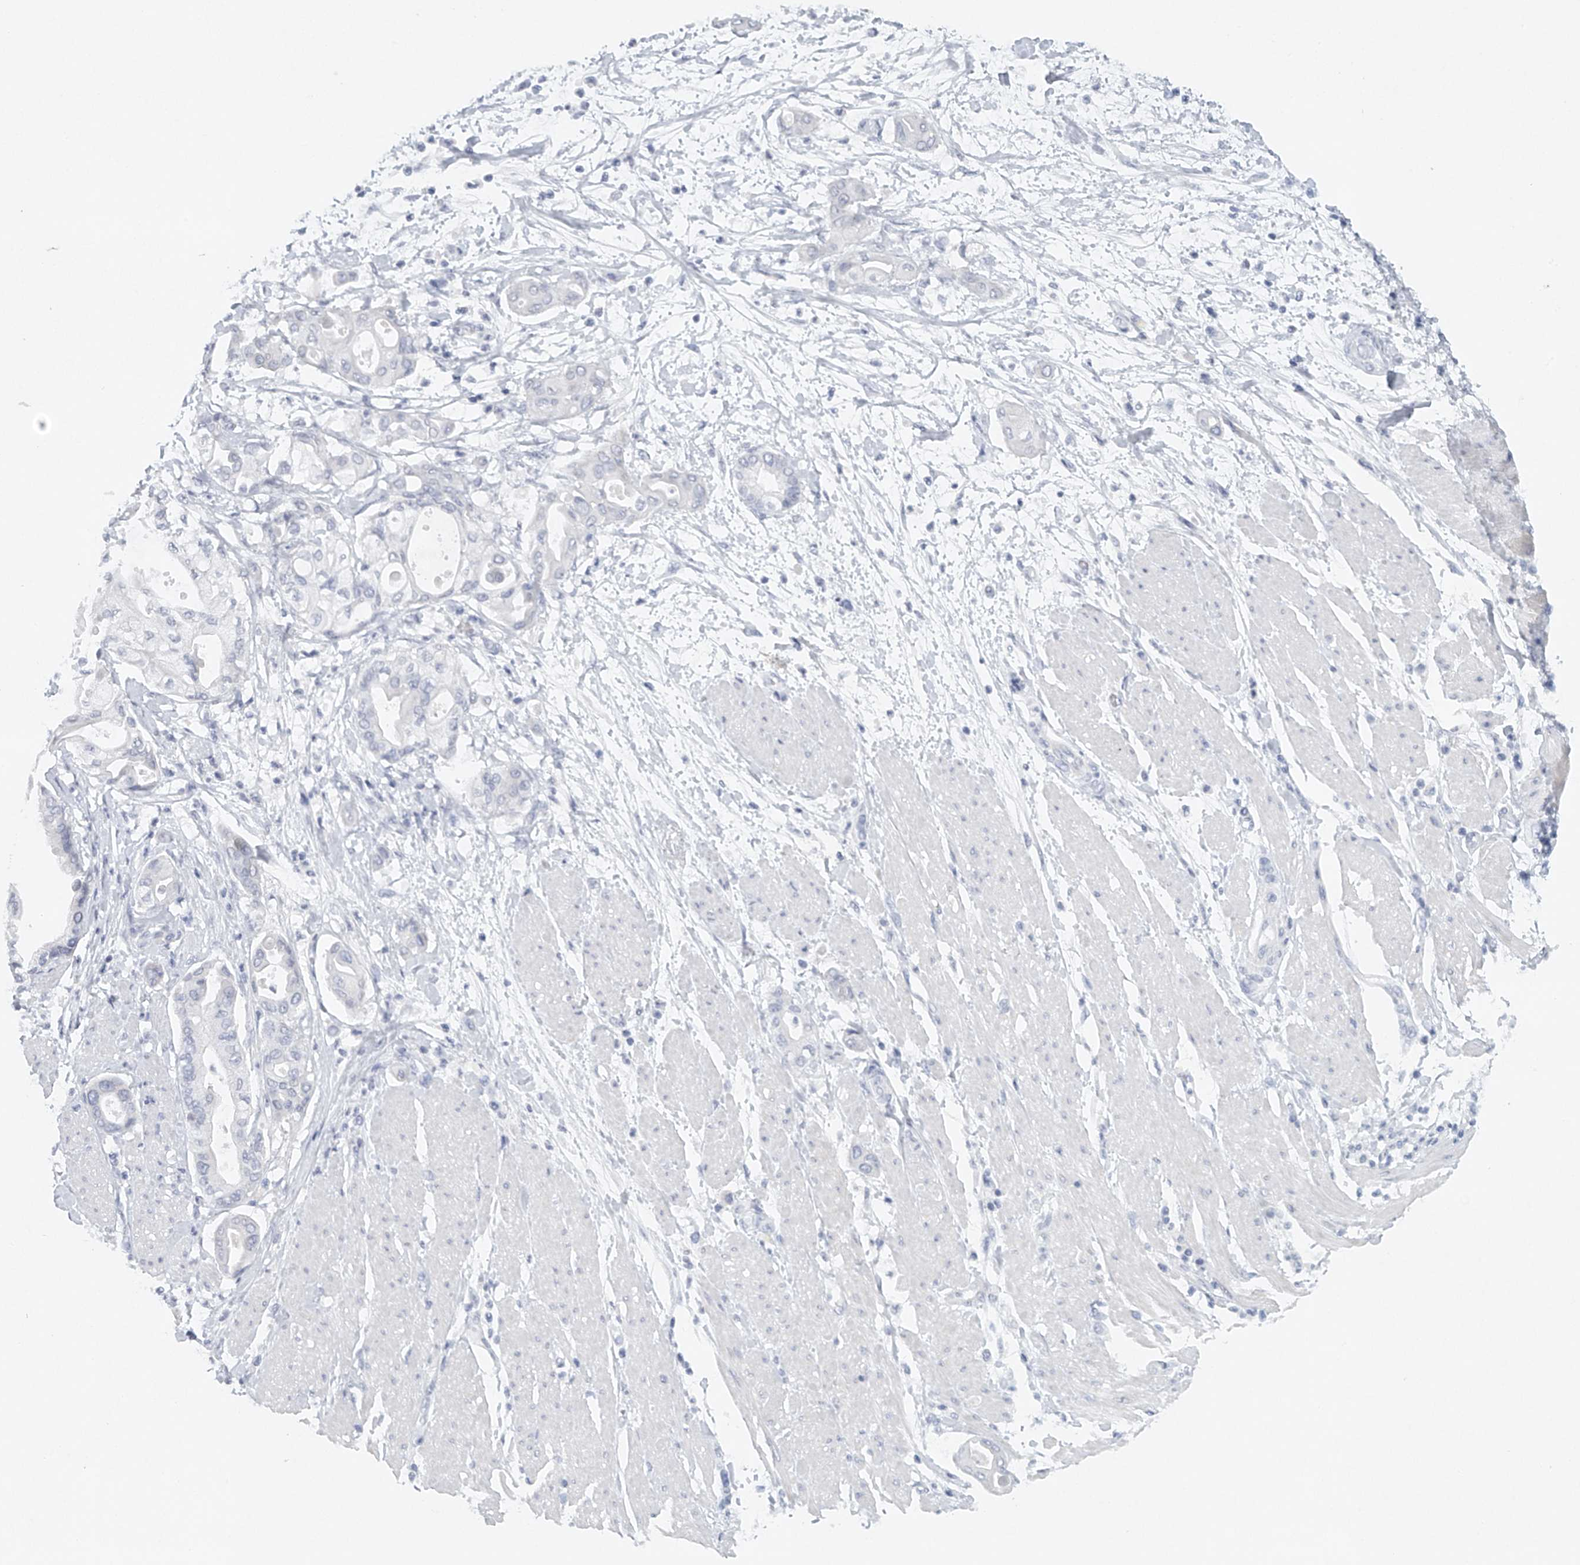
{"staining": {"intensity": "negative", "quantity": "none", "location": "none"}, "tissue": "pancreatic cancer", "cell_type": "Tumor cells", "image_type": "cancer", "snomed": [{"axis": "morphology", "description": "Adenocarcinoma, NOS"}, {"axis": "morphology", "description": "Adenocarcinoma, metastatic, NOS"}, {"axis": "topography", "description": "Lymph node"}, {"axis": "topography", "description": "Pancreas"}, {"axis": "topography", "description": "Duodenum"}], "caption": "Immunohistochemistry of adenocarcinoma (pancreatic) demonstrates no positivity in tumor cells.", "gene": "FAT2", "patient": {"sex": "female", "age": 64}}